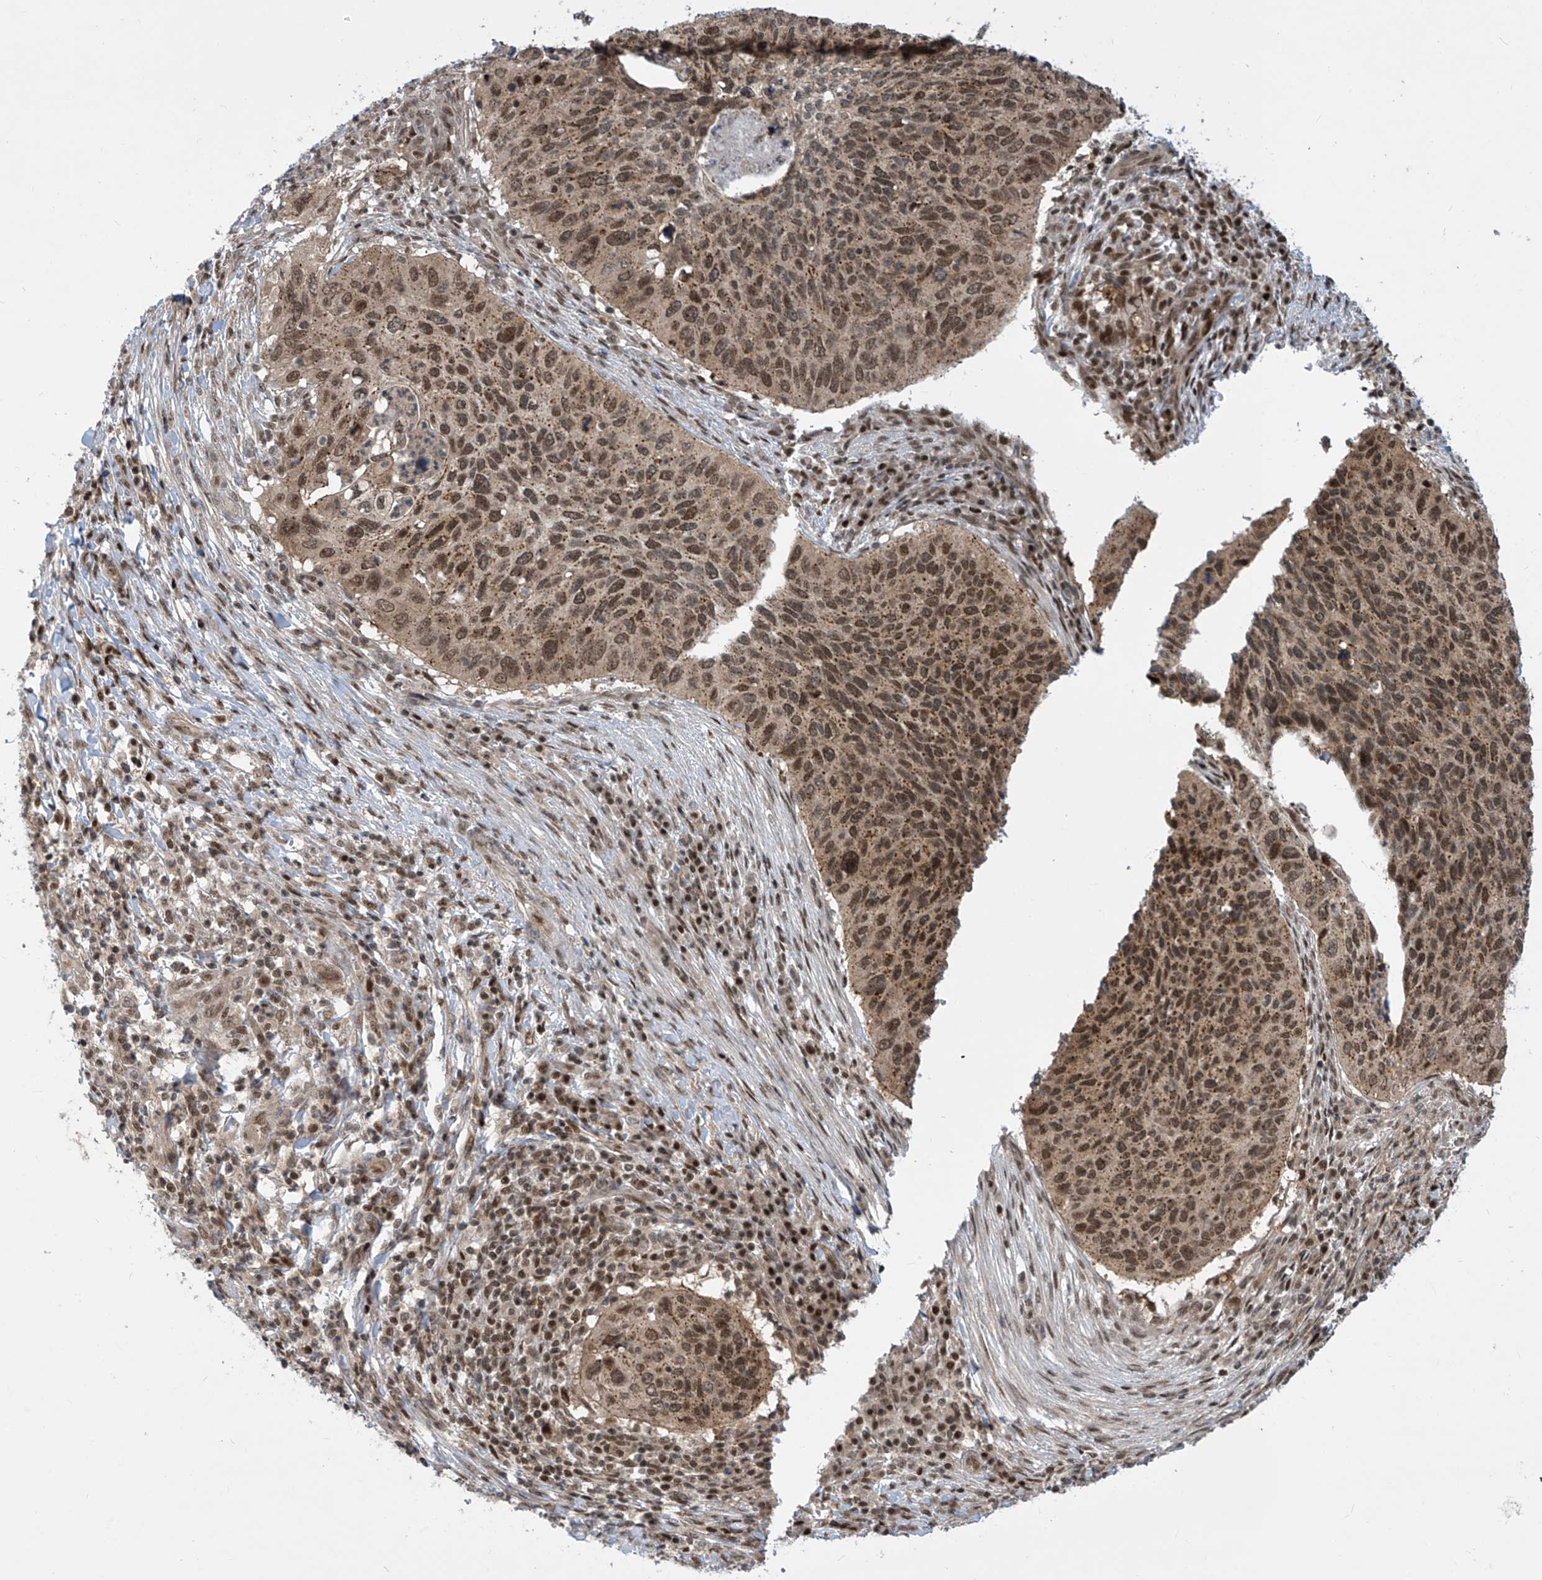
{"staining": {"intensity": "moderate", "quantity": ">75%", "location": "cytoplasmic/membranous,nuclear"}, "tissue": "cervical cancer", "cell_type": "Tumor cells", "image_type": "cancer", "snomed": [{"axis": "morphology", "description": "Squamous cell carcinoma, NOS"}, {"axis": "topography", "description": "Cervix"}], "caption": "An immunohistochemistry (IHC) image of tumor tissue is shown. Protein staining in brown highlights moderate cytoplasmic/membranous and nuclear positivity in cervical cancer within tumor cells. (brown staining indicates protein expression, while blue staining denotes nuclei).", "gene": "LAGE3", "patient": {"sex": "female", "age": 38}}